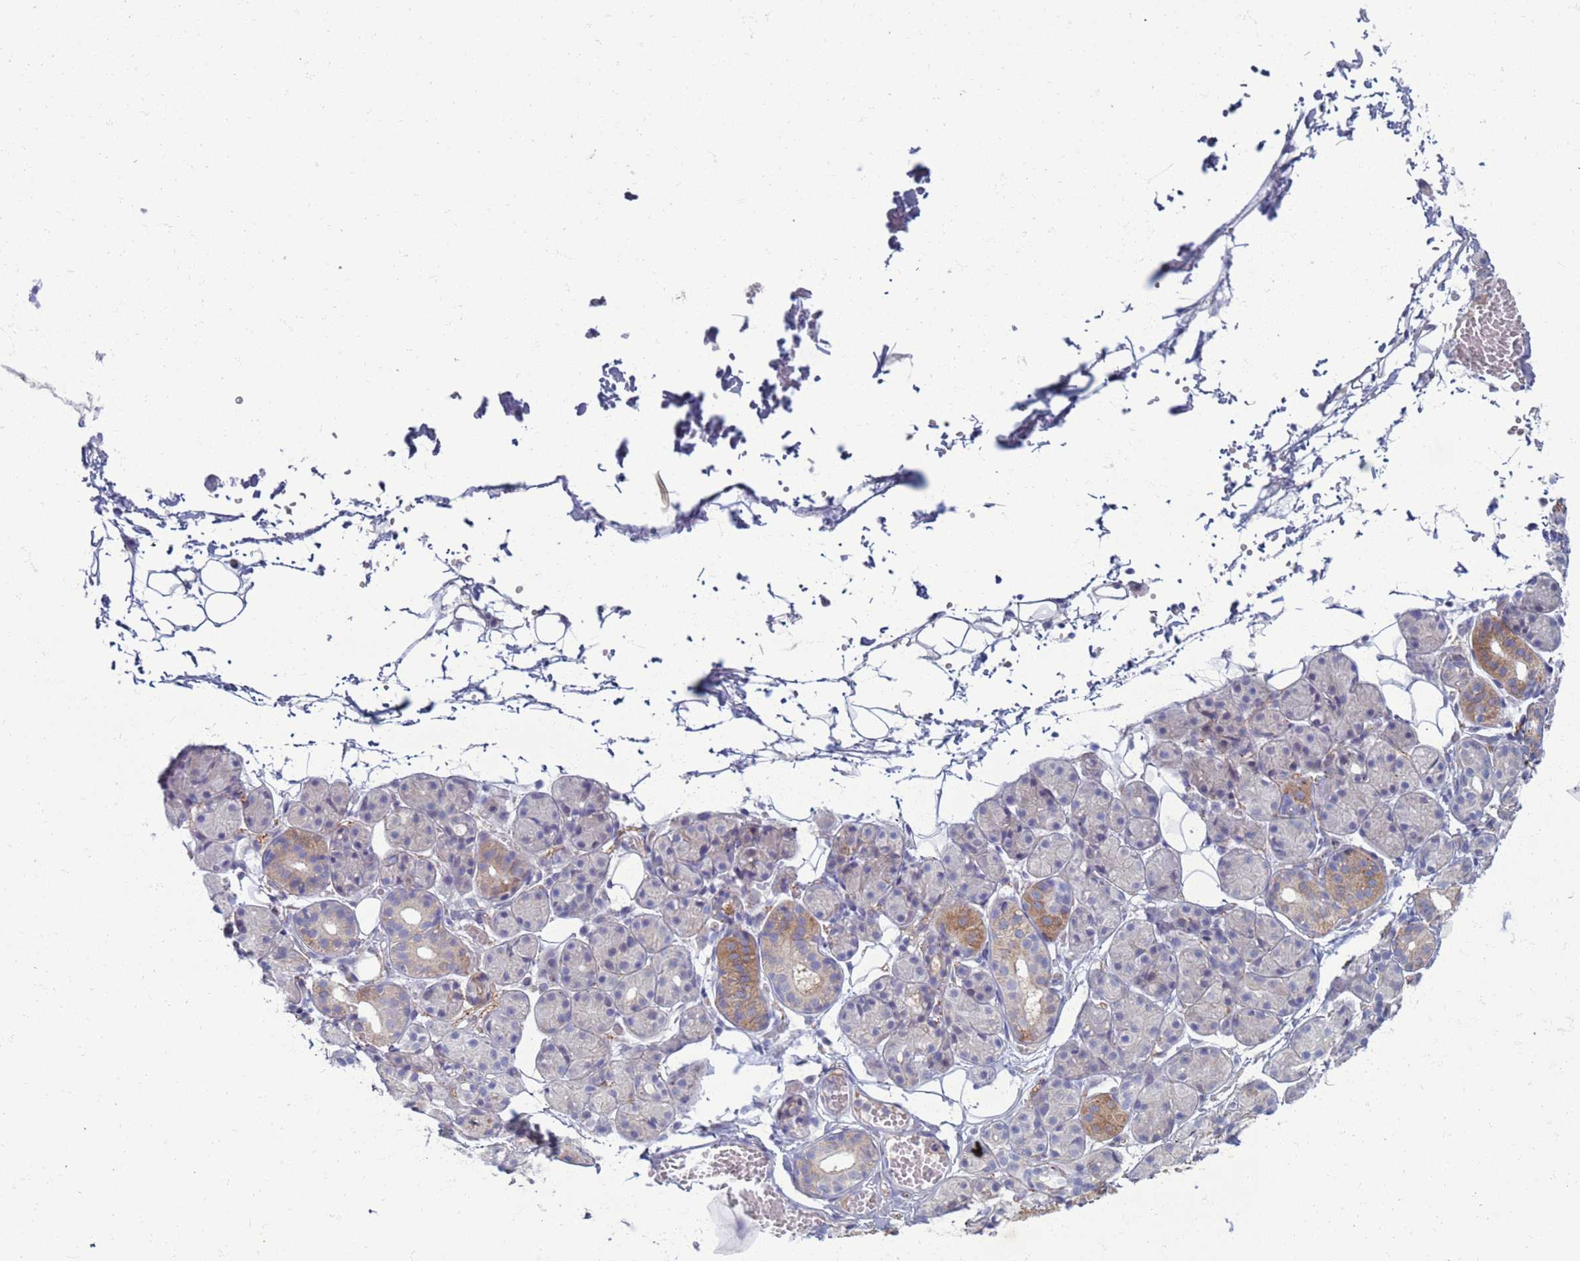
{"staining": {"intensity": "moderate", "quantity": "<25%", "location": "cytoplasmic/membranous"}, "tissue": "salivary gland", "cell_type": "Glandular cells", "image_type": "normal", "snomed": [{"axis": "morphology", "description": "Normal tissue, NOS"}, {"axis": "topography", "description": "Salivary gland"}], "caption": "An image showing moderate cytoplasmic/membranous expression in approximately <25% of glandular cells in unremarkable salivary gland, as visualized by brown immunohistochemical staining.", "gene": "CLCA2", "patient": {"sex": "male", "age": 63}}